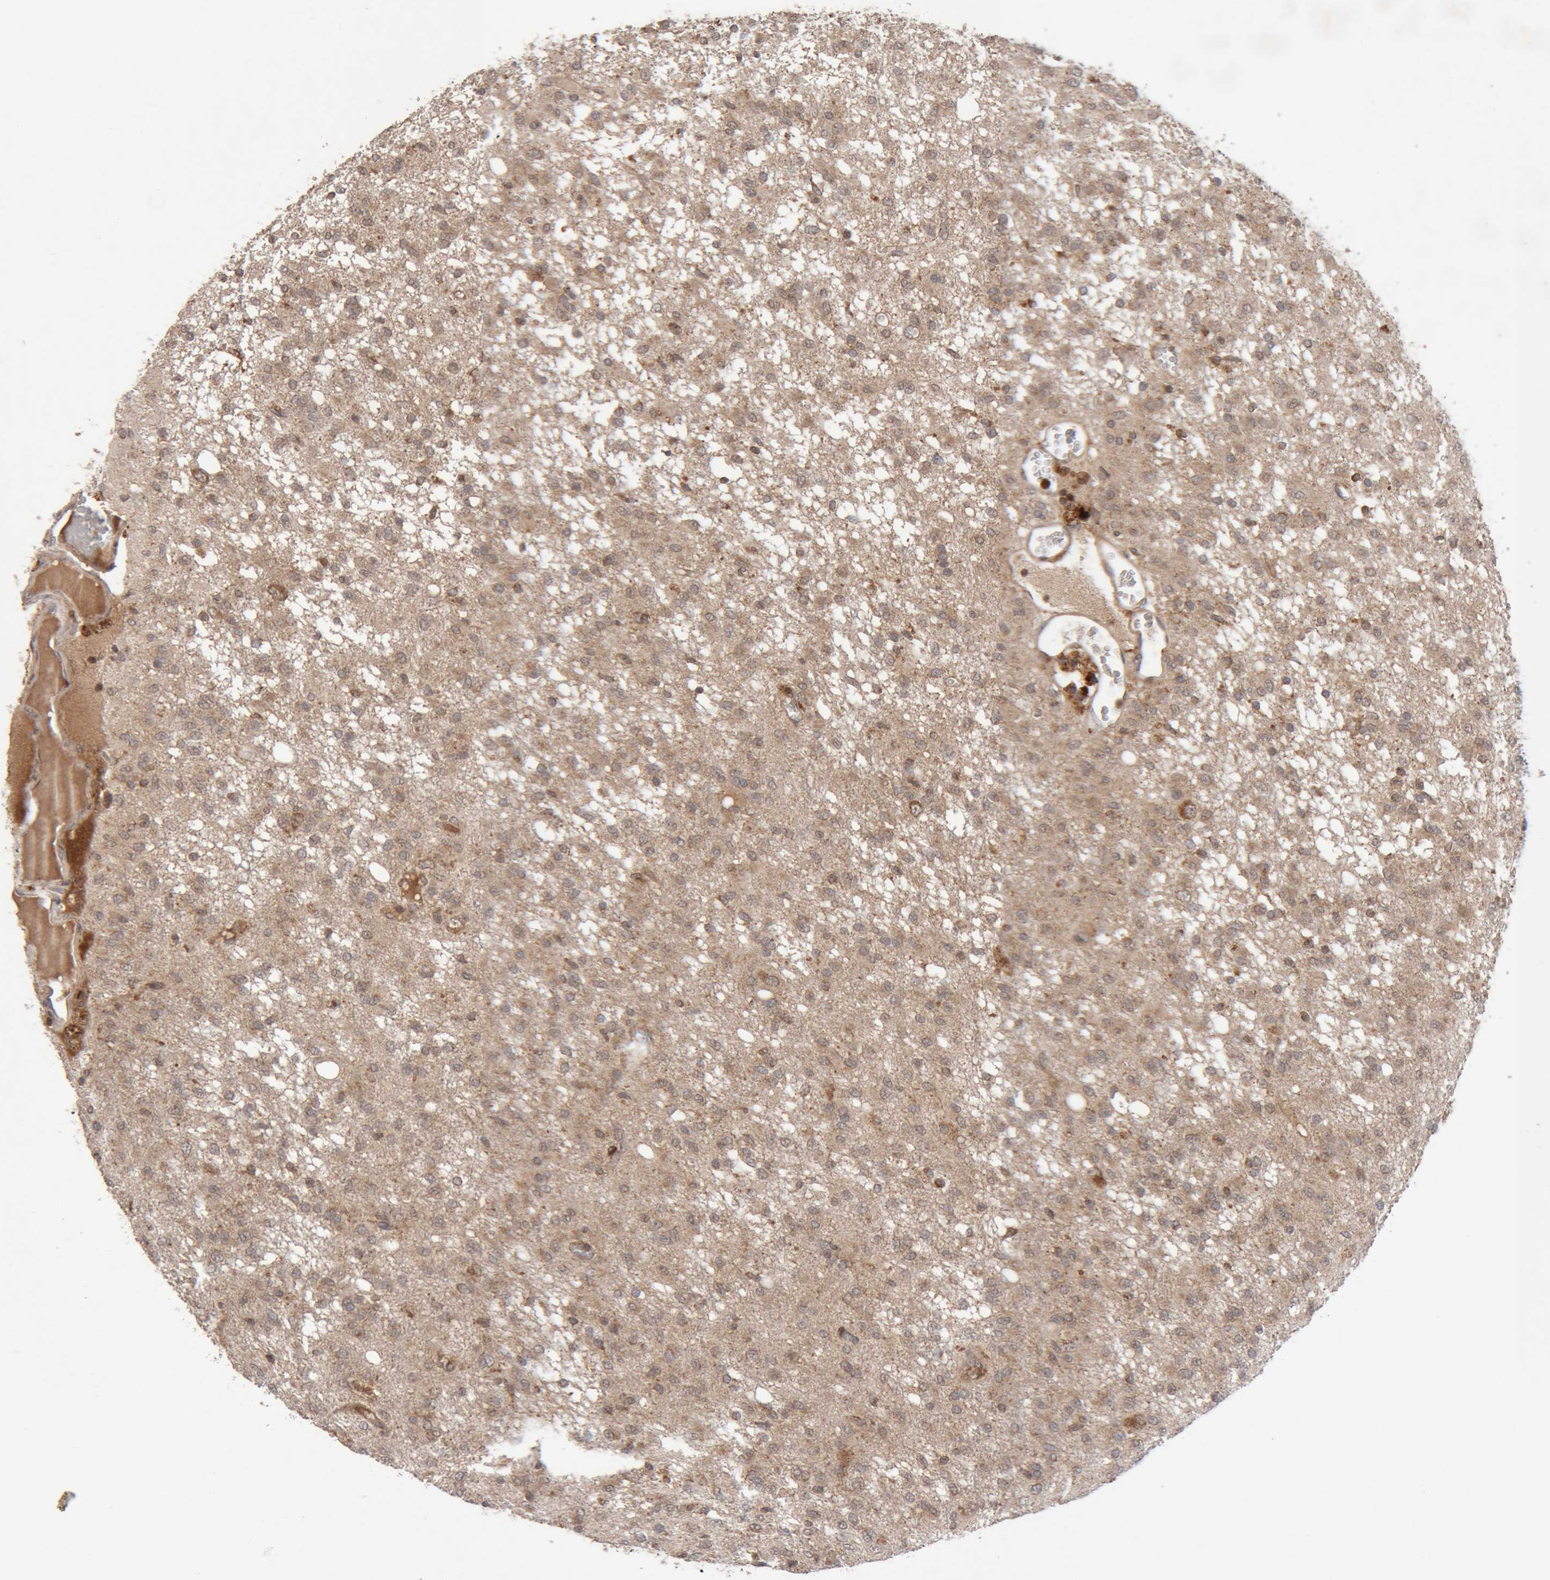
{"staining": {"intensity": "weak", "quantity": ">75%", "location": "cytoplasmic/membranous"}, "tissue": "glioma", "cell_type": "Tumor cells", "image_type": "cancer", "snomed": [{"axis": "morphology", "description": "Glioma, malignant, High grade"}, {"axis": "topography", "description": "Brain"}], "caption": "Immunohistochemistry (IHC) (DAB (3,3'-diaminobenzidine)) staining of human glioma reveals weak cytoplasmic/membranous protein positivity in approximately >75% of tumor cells.", "gene": "KIF21B", "patient": {"sex": "female", "age": 59}}